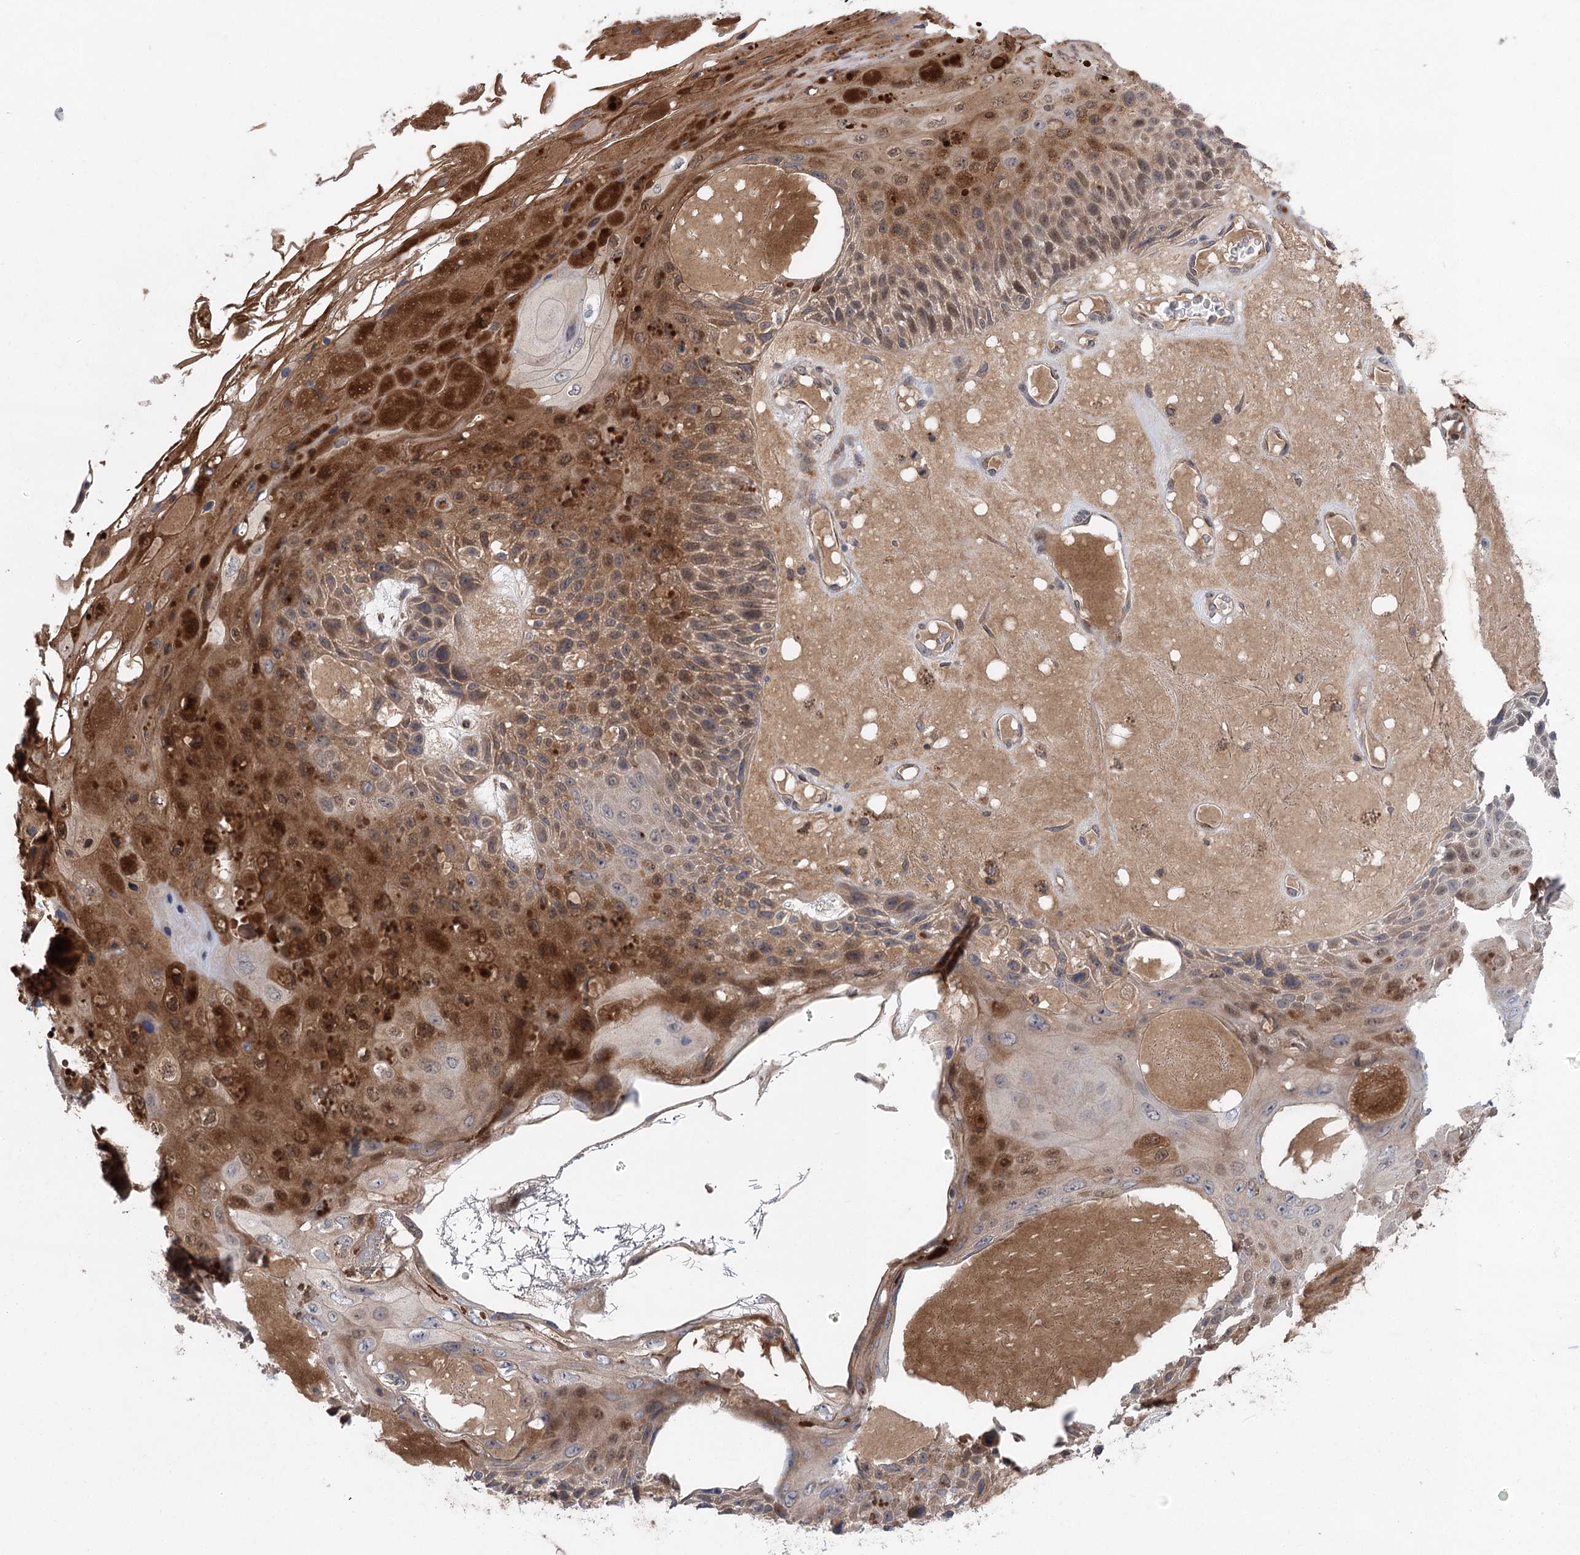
{"staining": {"intensity": "moderate", "quantity": ">75%", "location": "cytoplasmic/membranous,nuclear"}, "tissue": "skin cancer", "cell_type": "Tumor cells", "image_type": "cancer", "snomed": [{"axis": "morphology", "description": "Squamous cell carcinoma, NOS"}, {"axis": "topography", "description": "Skin"}], "caption": "Human skin cancer stained for a protein (brown) displays moderate cytoplasmic/membranous and nuclear positive staining in about >75% of tumor cells.", "gene": "METTL24", "patient": {"sex": "female", "age": 88}}